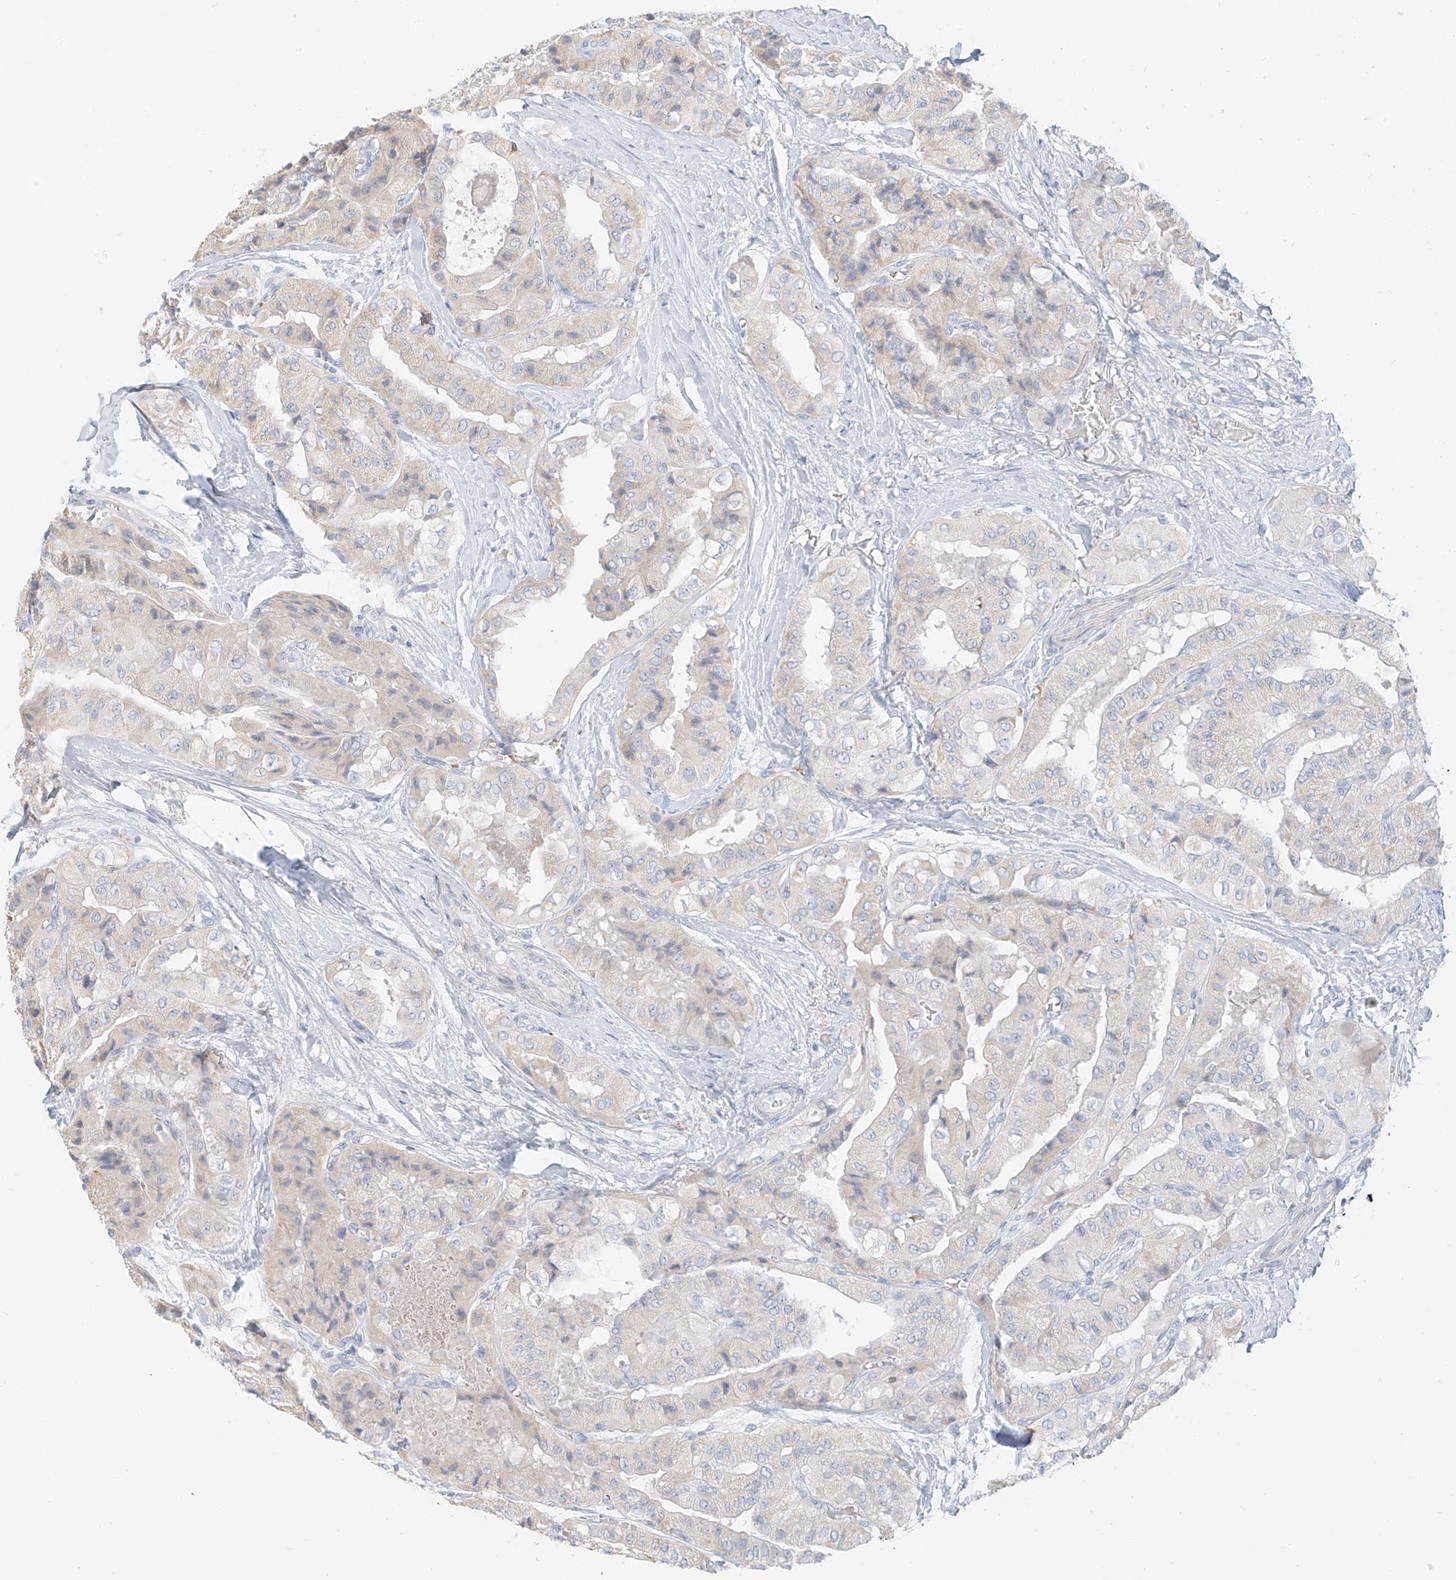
{"staining": {"intensity": "negative", "quantity": "none", "location": "none"}, "tissue": "thyroid cancer", "cell_type": "Tumor cells", "image_type": "cancer", "snomed": [{"axis": "morphology", "description": "Papillary adenocarcinoma, NOS"}, {"axis": "topography", "description": "Thyroid gland"}], "caption": "Tumor cells are negative for brown protein staining in thyroid papillary adenocarcinoma.", "gene": "PGC", "patient": {"sex": "female", "age": 59}}